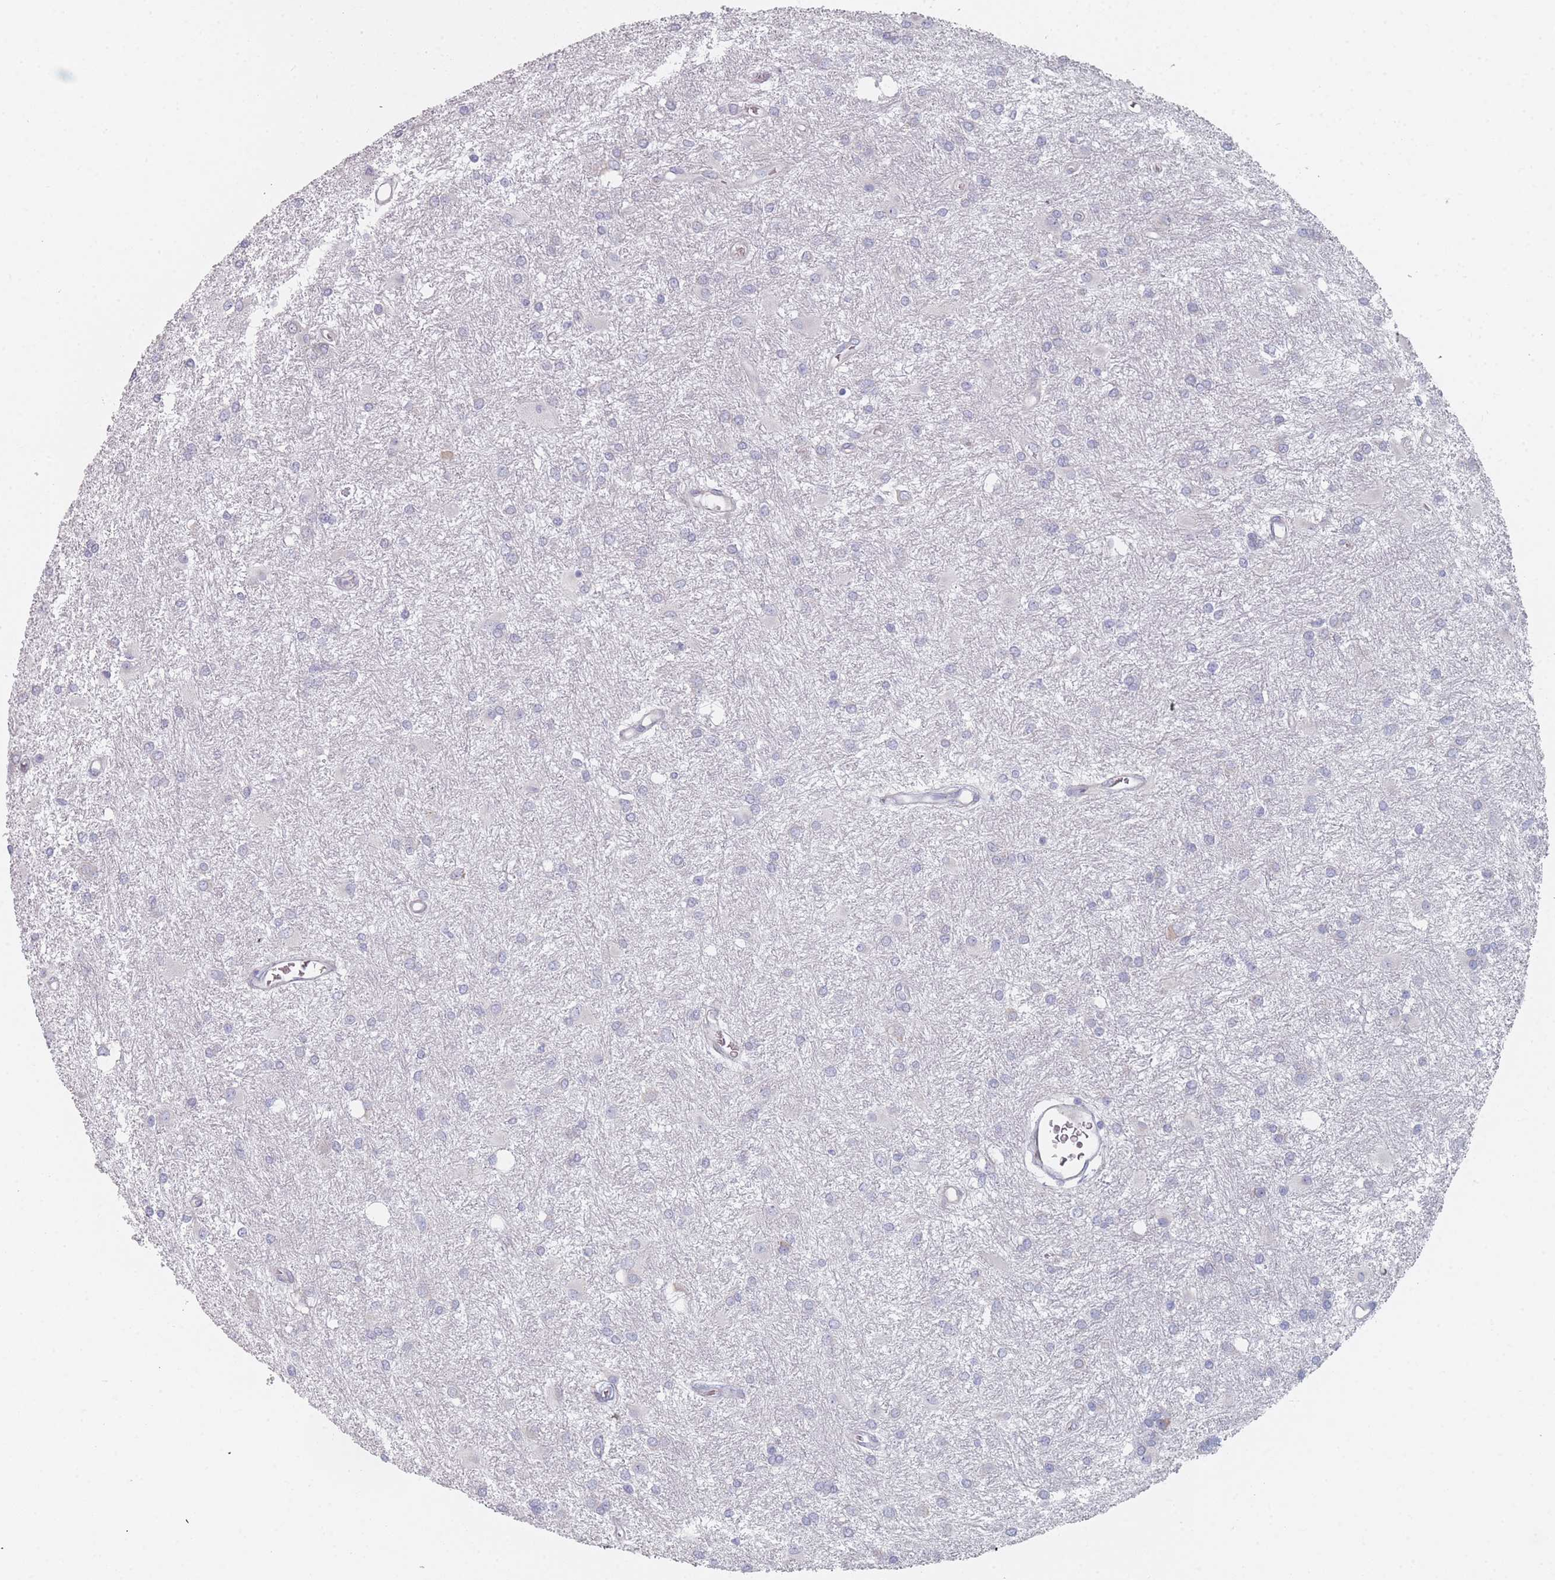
{"staining": {"intensity": "negative", "quantity": "none", "location": "none"}, "tissue": "glioma", "cell_type": "Tumor cells", "image_type": "cancer", "snomed": [{"axis": "morphology", "description": "Glioma, malignant, High grade"}, {"axis": "topography", "description": "Brain"}], "caption": "IHC of human glioma shows no positivity in tumor cells.", "gene": "CACNG5", "patient": {"sex": "female", "age": 50}}